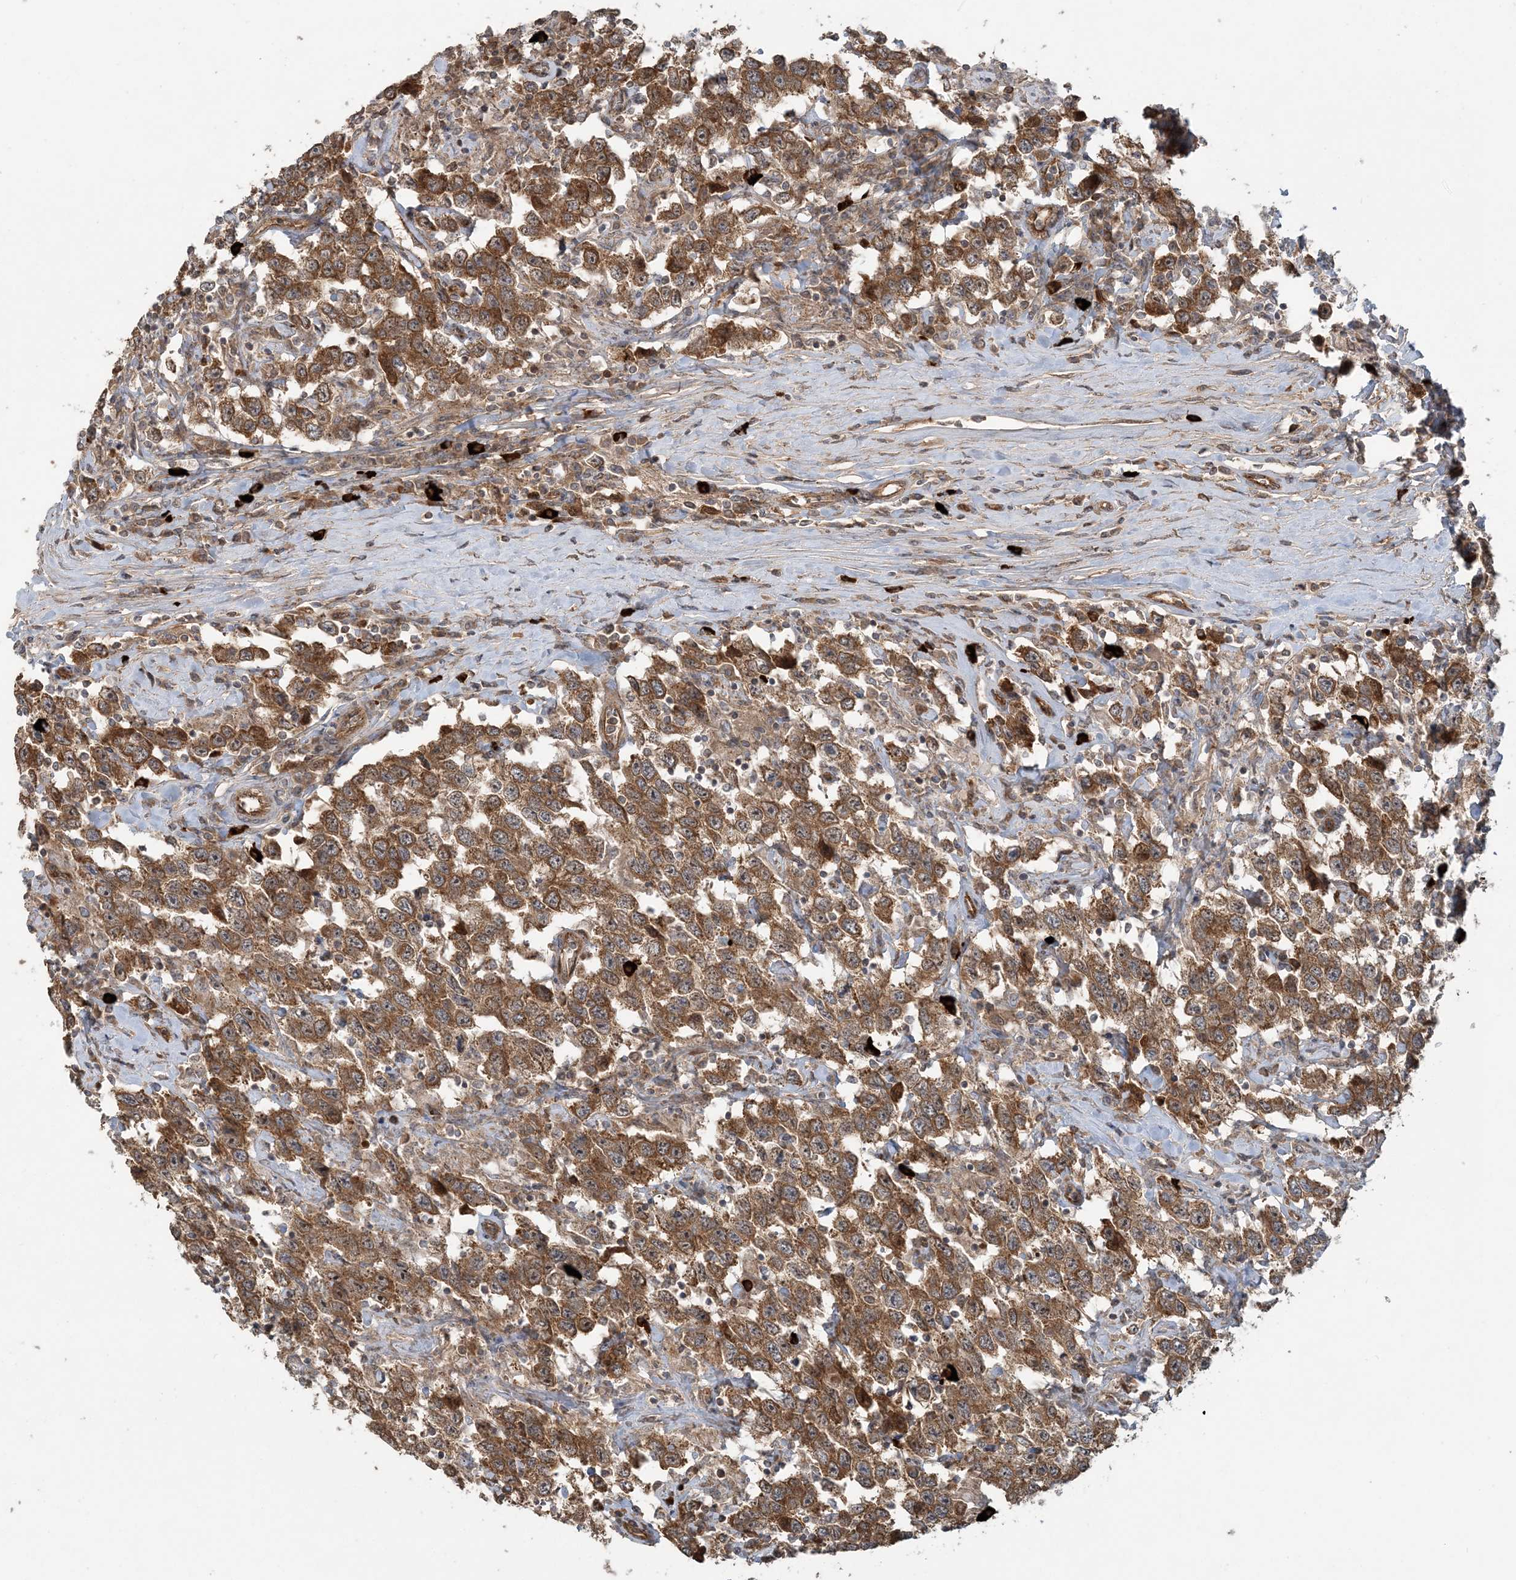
{"staining": {"intensity": "moderate", "quantity": ">75%", "location": "cytoplasmic/membranous"}, "tissue": "testis cancer", "cell_type": "Tumor cells", "image_type": "cancer", "snomed": [{"axis": "morphology", "description": "Seminoma, NOS"}, {"axis": "topography", "description": "Testis"}], "caption": "Seminoma (testis) stained with a brown dye shows moderate cytoplasmic/membranous positive positivity in about >75% of tumor cells.", "gene": "STIM2", "patient": {"sex": "male", "age": 41}}